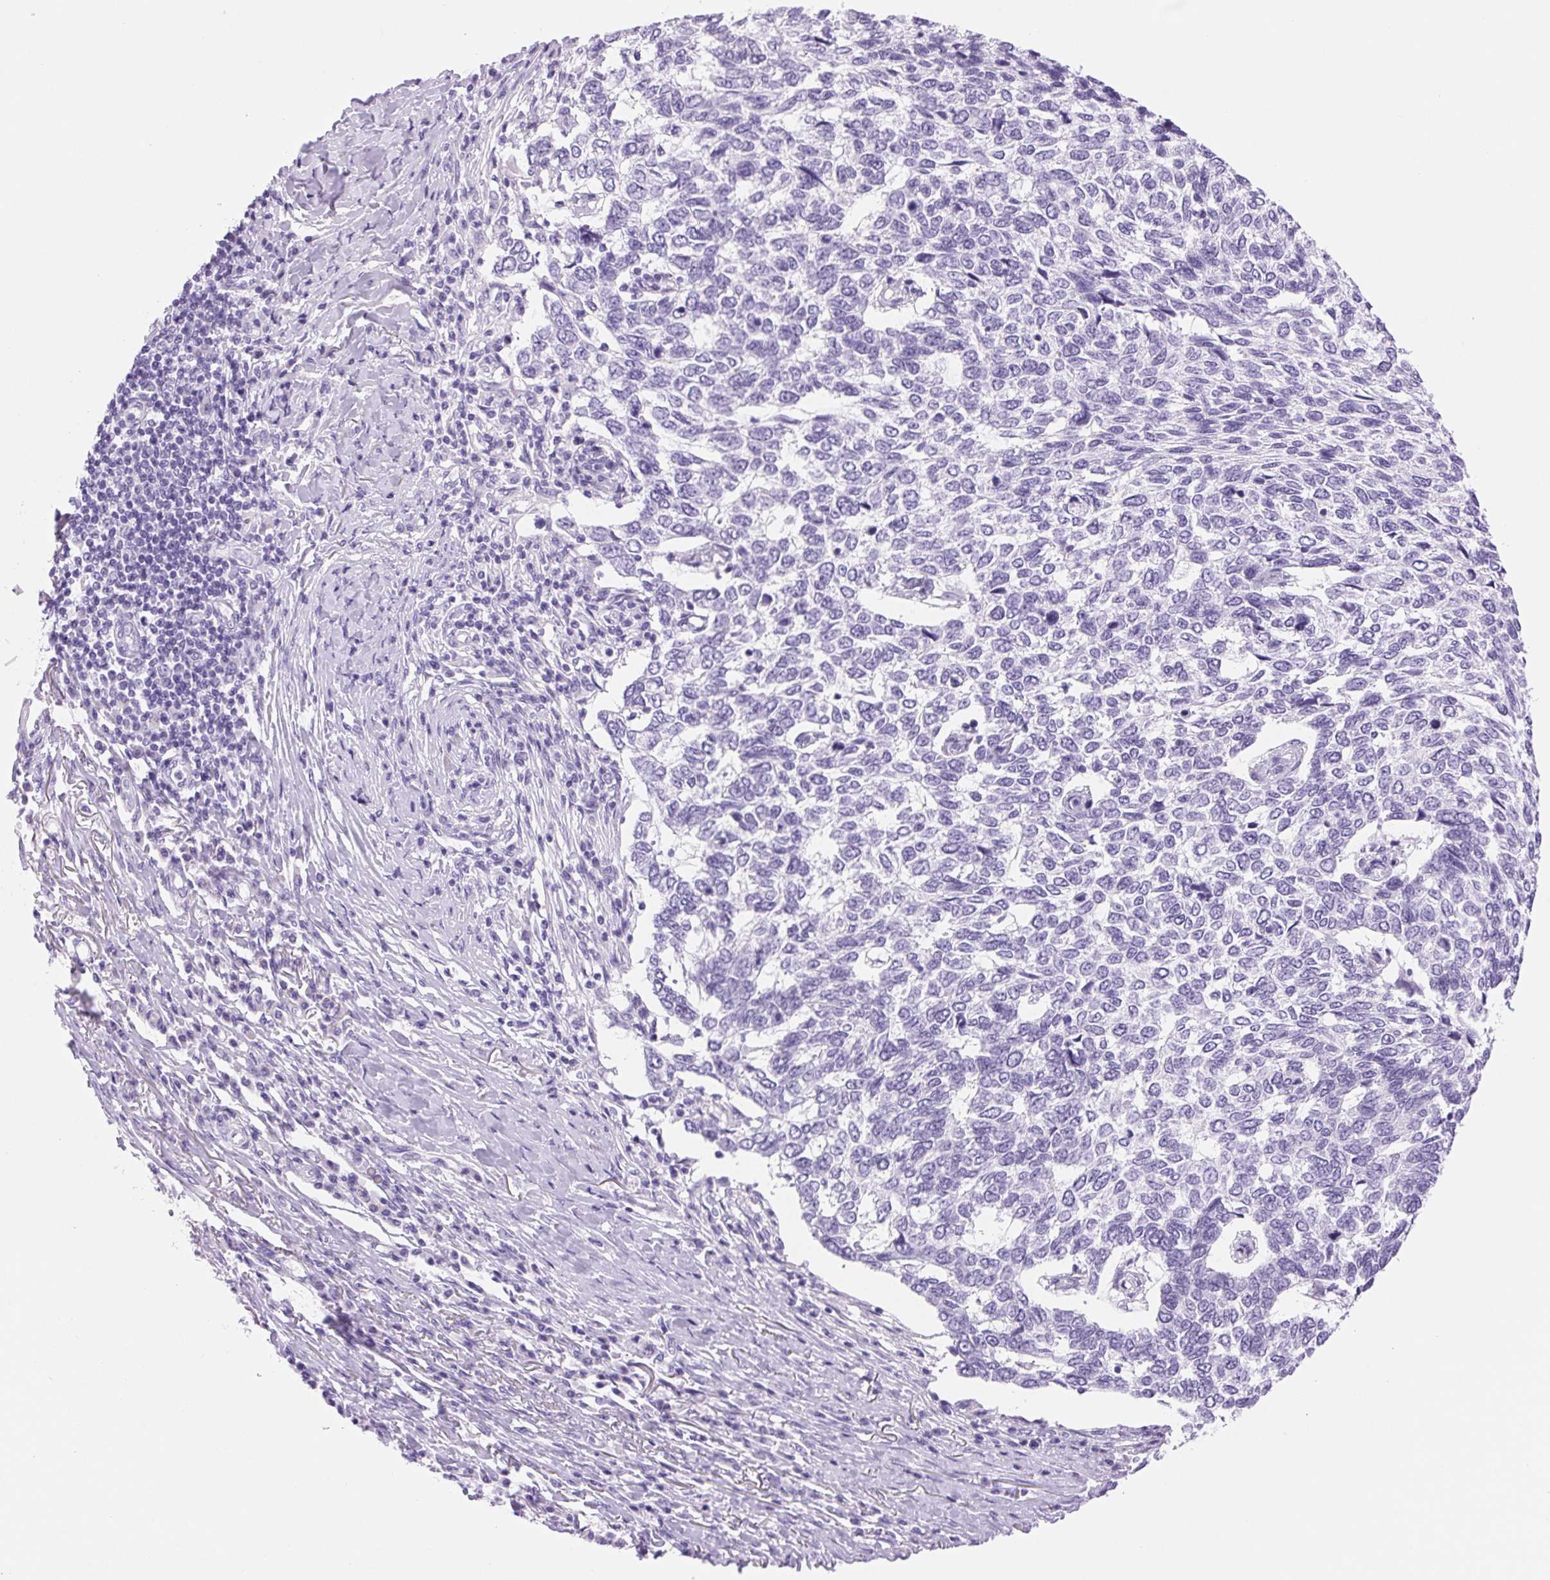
{"staining": {"intensity": "negative", "quantity": "none", "location": "none"}, "tissue": "skin cancer", "cell_type": "Tumor cells", "image_type": "cancer", "snomed": [{"axis": "morphology", "description": "Basal cell carcinoma"}, {"axis": "topography", "description": "Skin"}], "caption": "Skin cancer was stained to show a protein in brown. There is no significant staining in tumor cells.", "gene": "SERPINB3", "patient": {"sex": "female", "age": 65}}